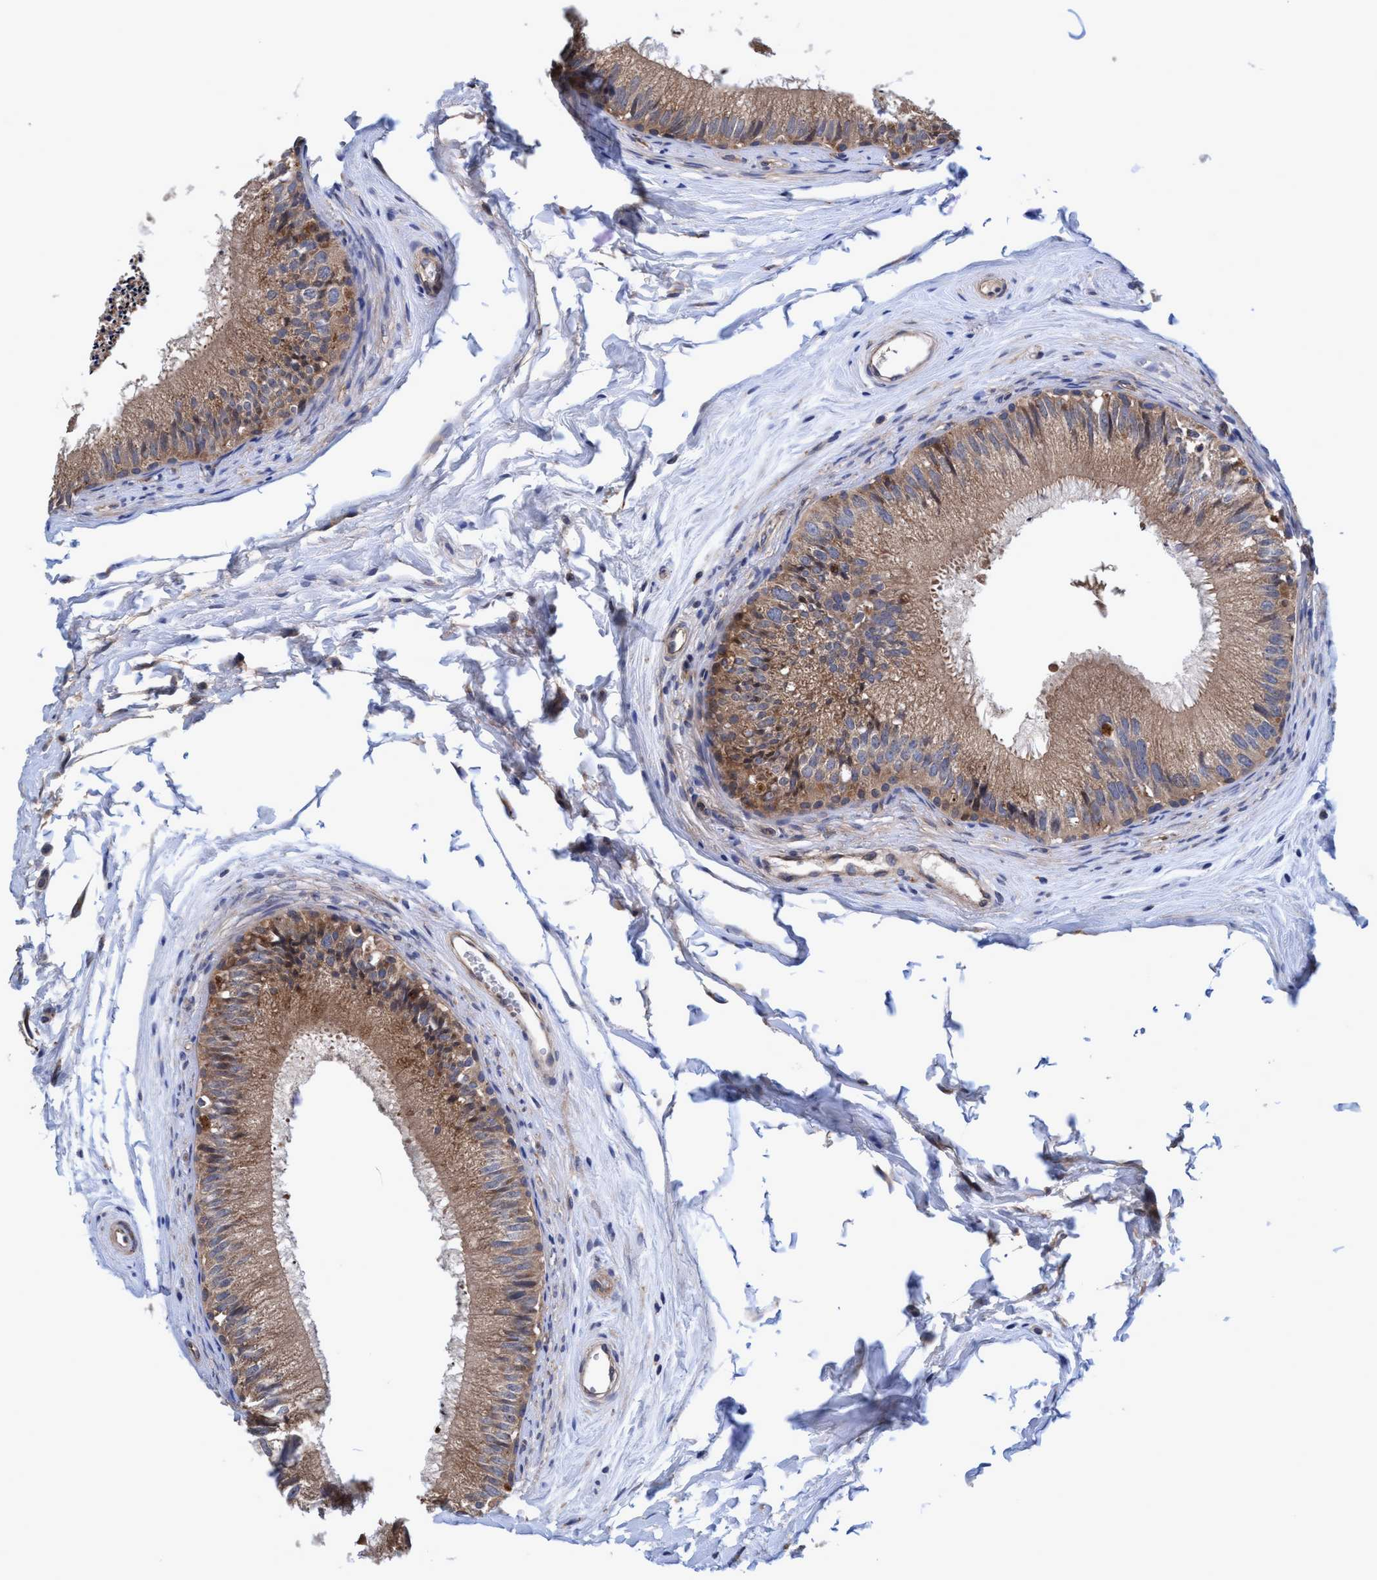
{"staining": {"intensity": "moderate", "quantity": ">75%", "location": "cytoplasmic/membranous"}, "tissue": "epididymis", "cell_type": "Glandular cells", "image_type": "normal", "snomed": [{"axis": "morphology", "description": "Normal tissue, NOS"}, {"axis": "topography", "description": "Epididymis"}], "caption": "DAB immunohistochemical staining of unremarkable human epididymis exhibits moderate cytoplasmic/membranous protein positivity in about >75% of glandular cells. Immunohistochemistry stains the protein of interest in brown and the nuclei are stained blue.", "gene": "CALCOCO2", "patient": {"sex": "male", "age": 56}}